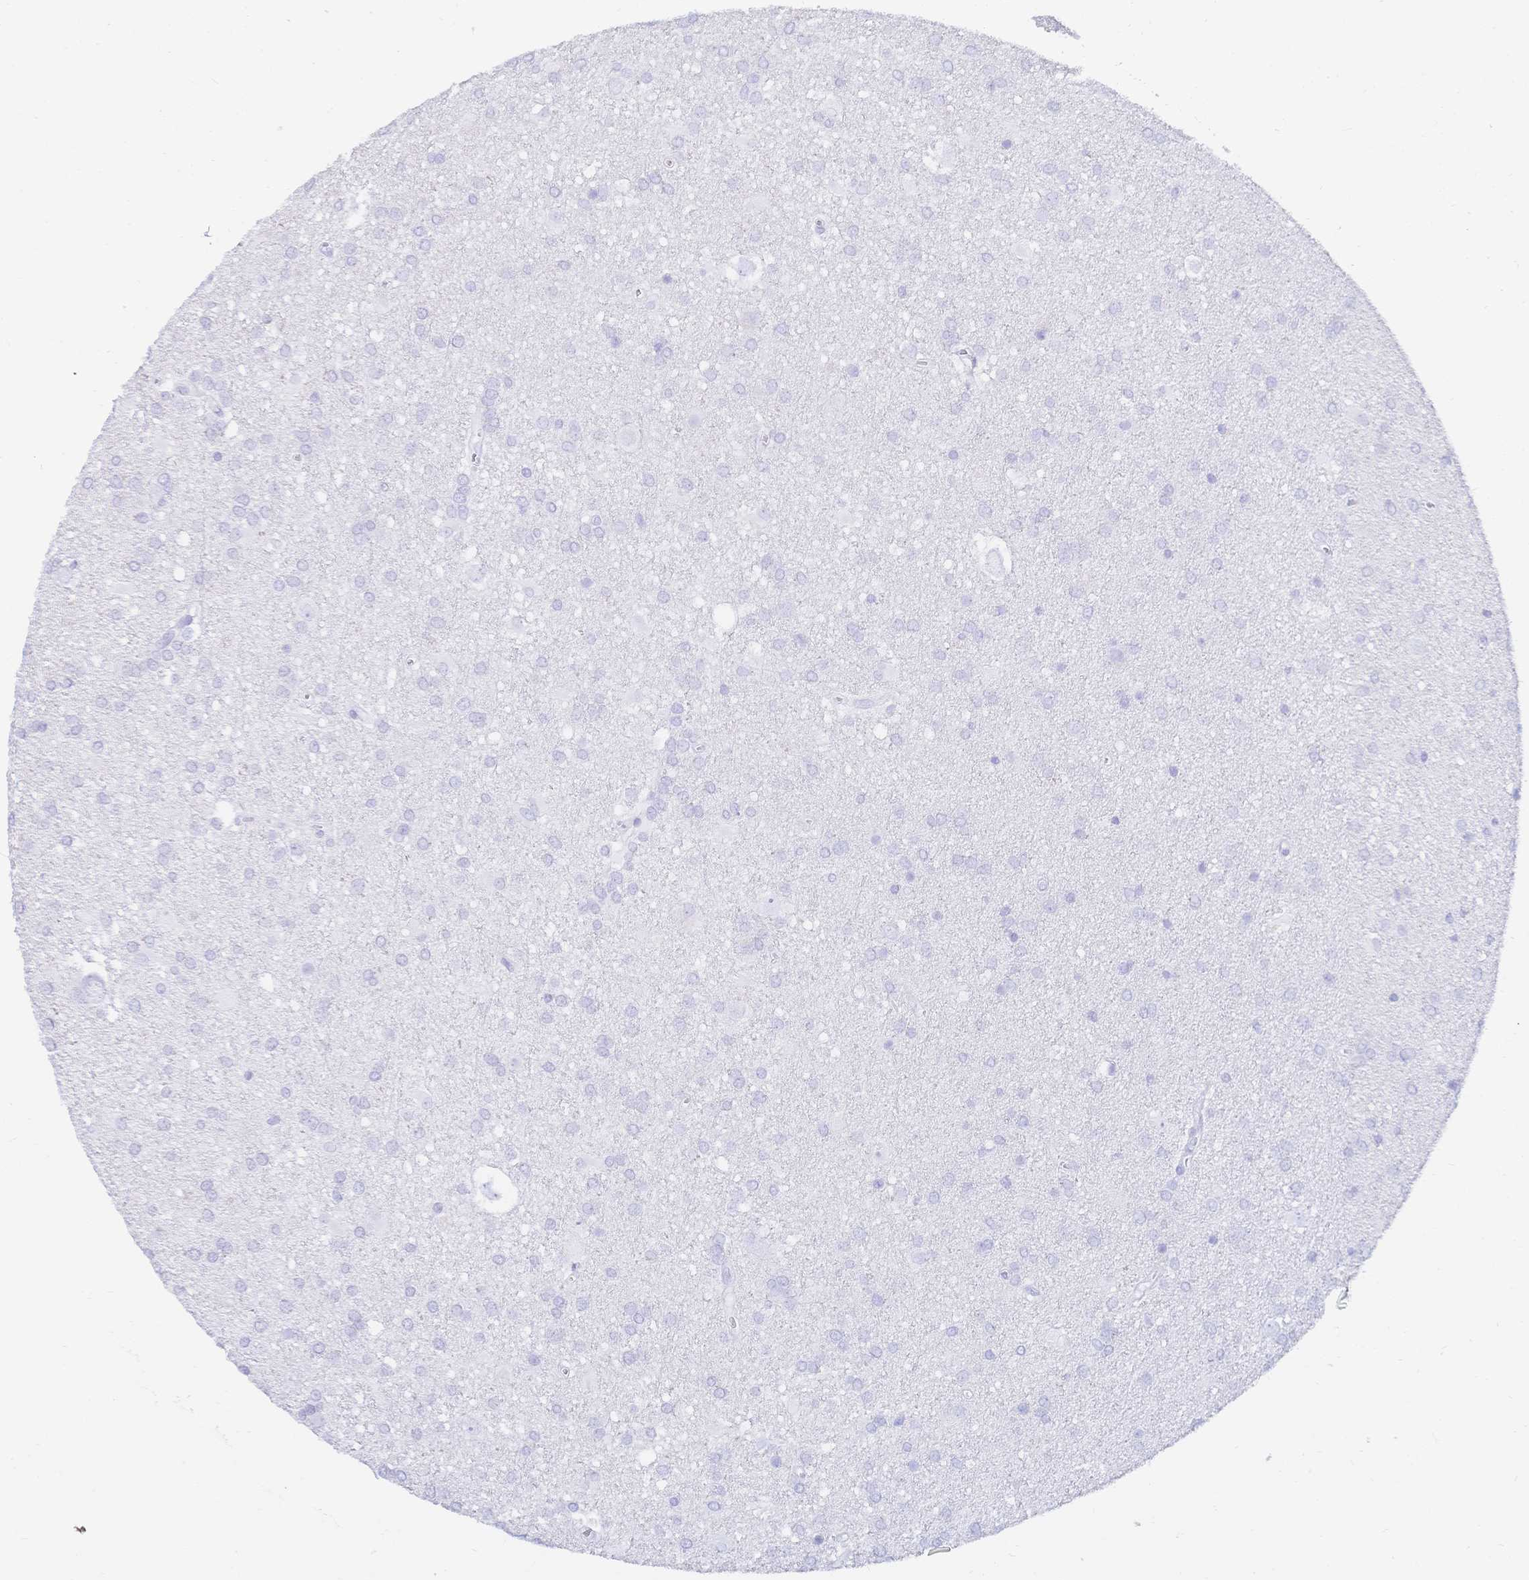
{"staining": {"intensity": "negative", "quantity": "none", "location": "none"}, "tissue": "glioma", "cell_type": "Tumor cells", "image_type": "cancer", "snomed": [{"axis": "morphology", "description": "Glioma, malignant, Low grade"}, {"axis": "topography", "description": "Brain"}], "caption": "Micrograph shows no protein staining in tumor cells of glioma tissue.", "gene": "MEP1B", "patient": {"sex": "male", "age": 66}}